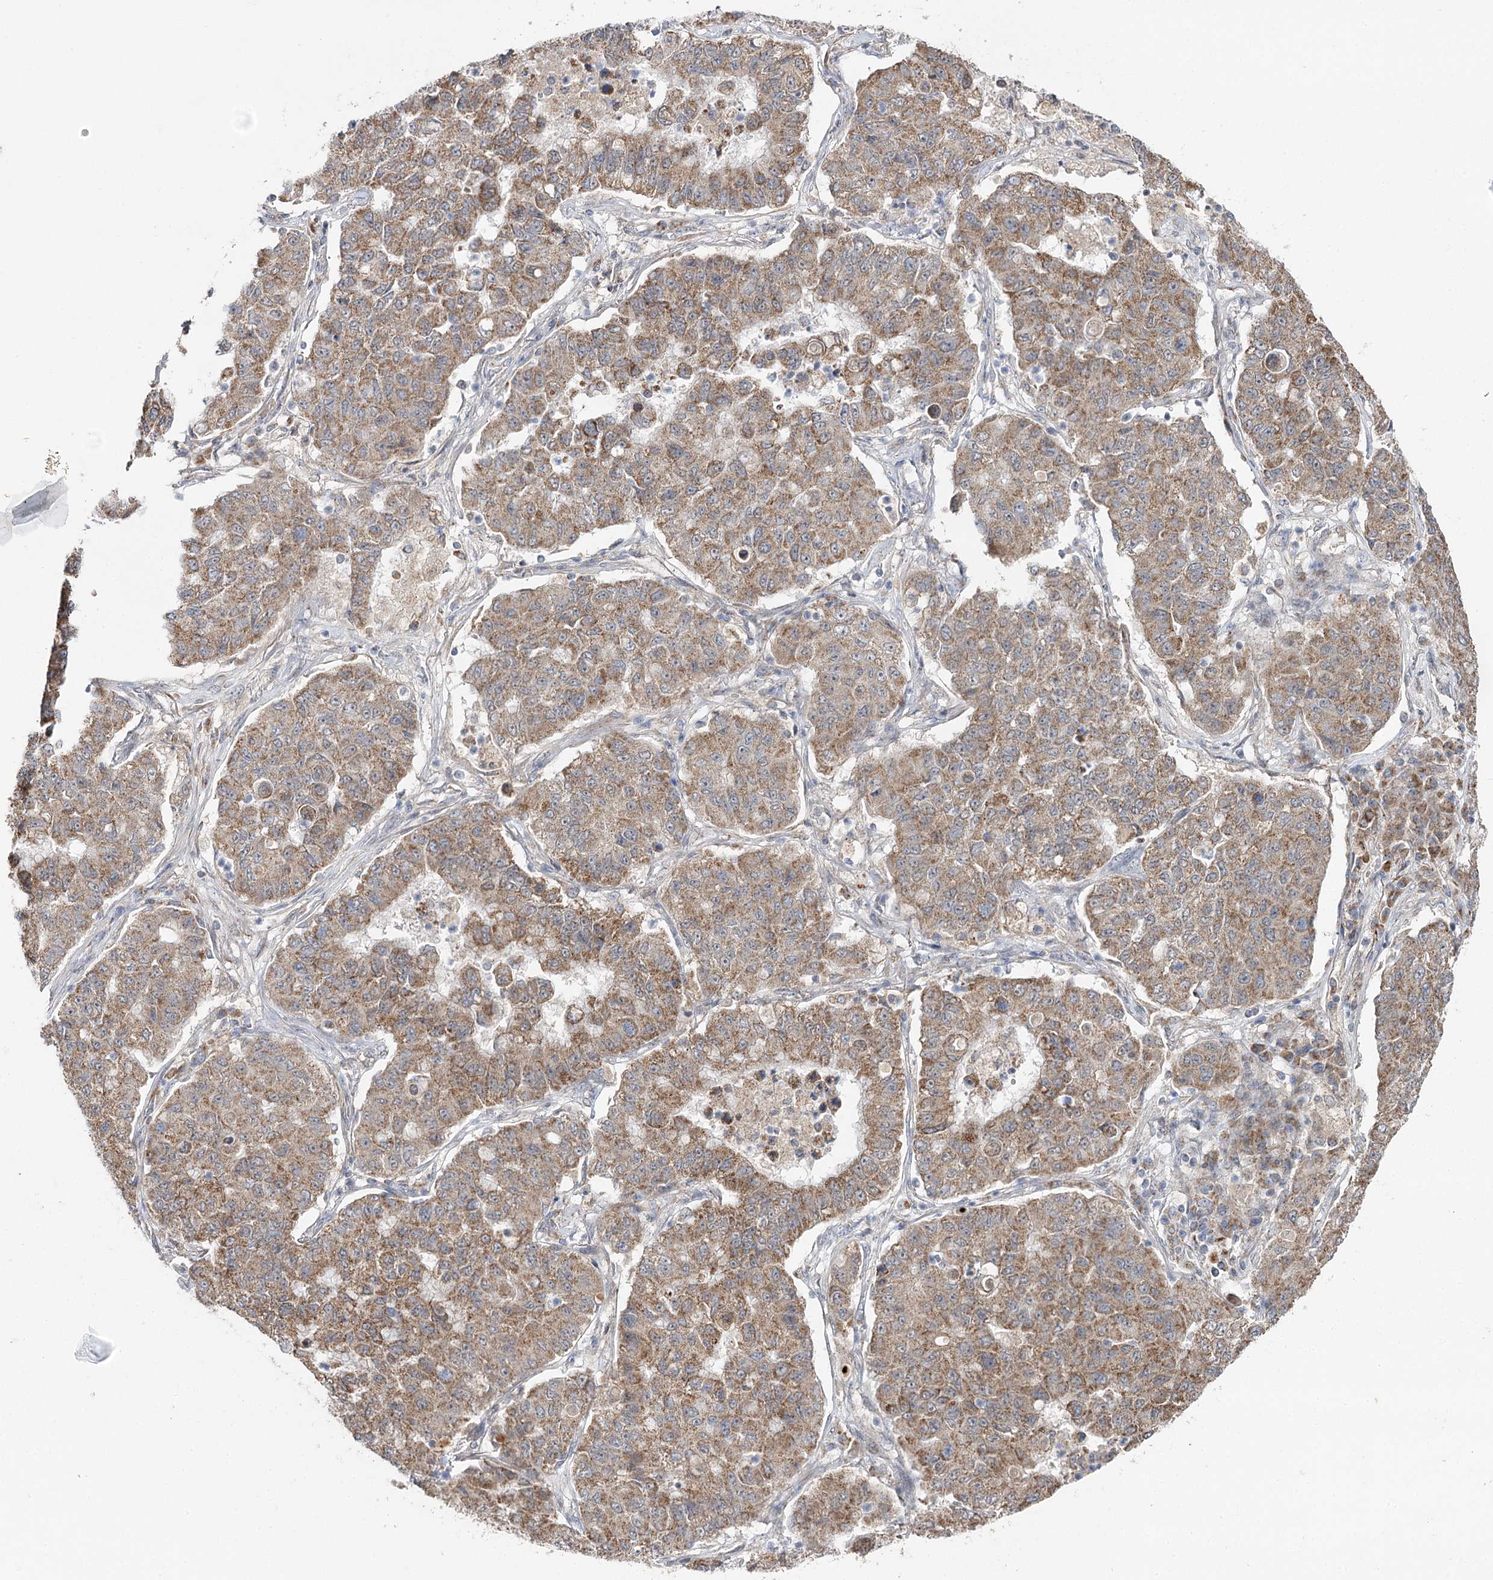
{"staining": {"intensity": "moderate", "quantity": ">75%", "location": "cytoplasmic/membranous"}, "tissue": "lung cancer", "cell_type": "Tumor cells", "image_type": "cancer", "snomed": [{"axis": "morphology", "description": "Squamous cell carcinoma, NOS"}, {"axis": "topography", "description": "Lung"}], "caption": "Human lung squamous cell carcinoma stained with a protein marker exhibits moderate staining in tumor cells.", "gene": "CBR4", "patient": {"sex": "male", "age": 74}}